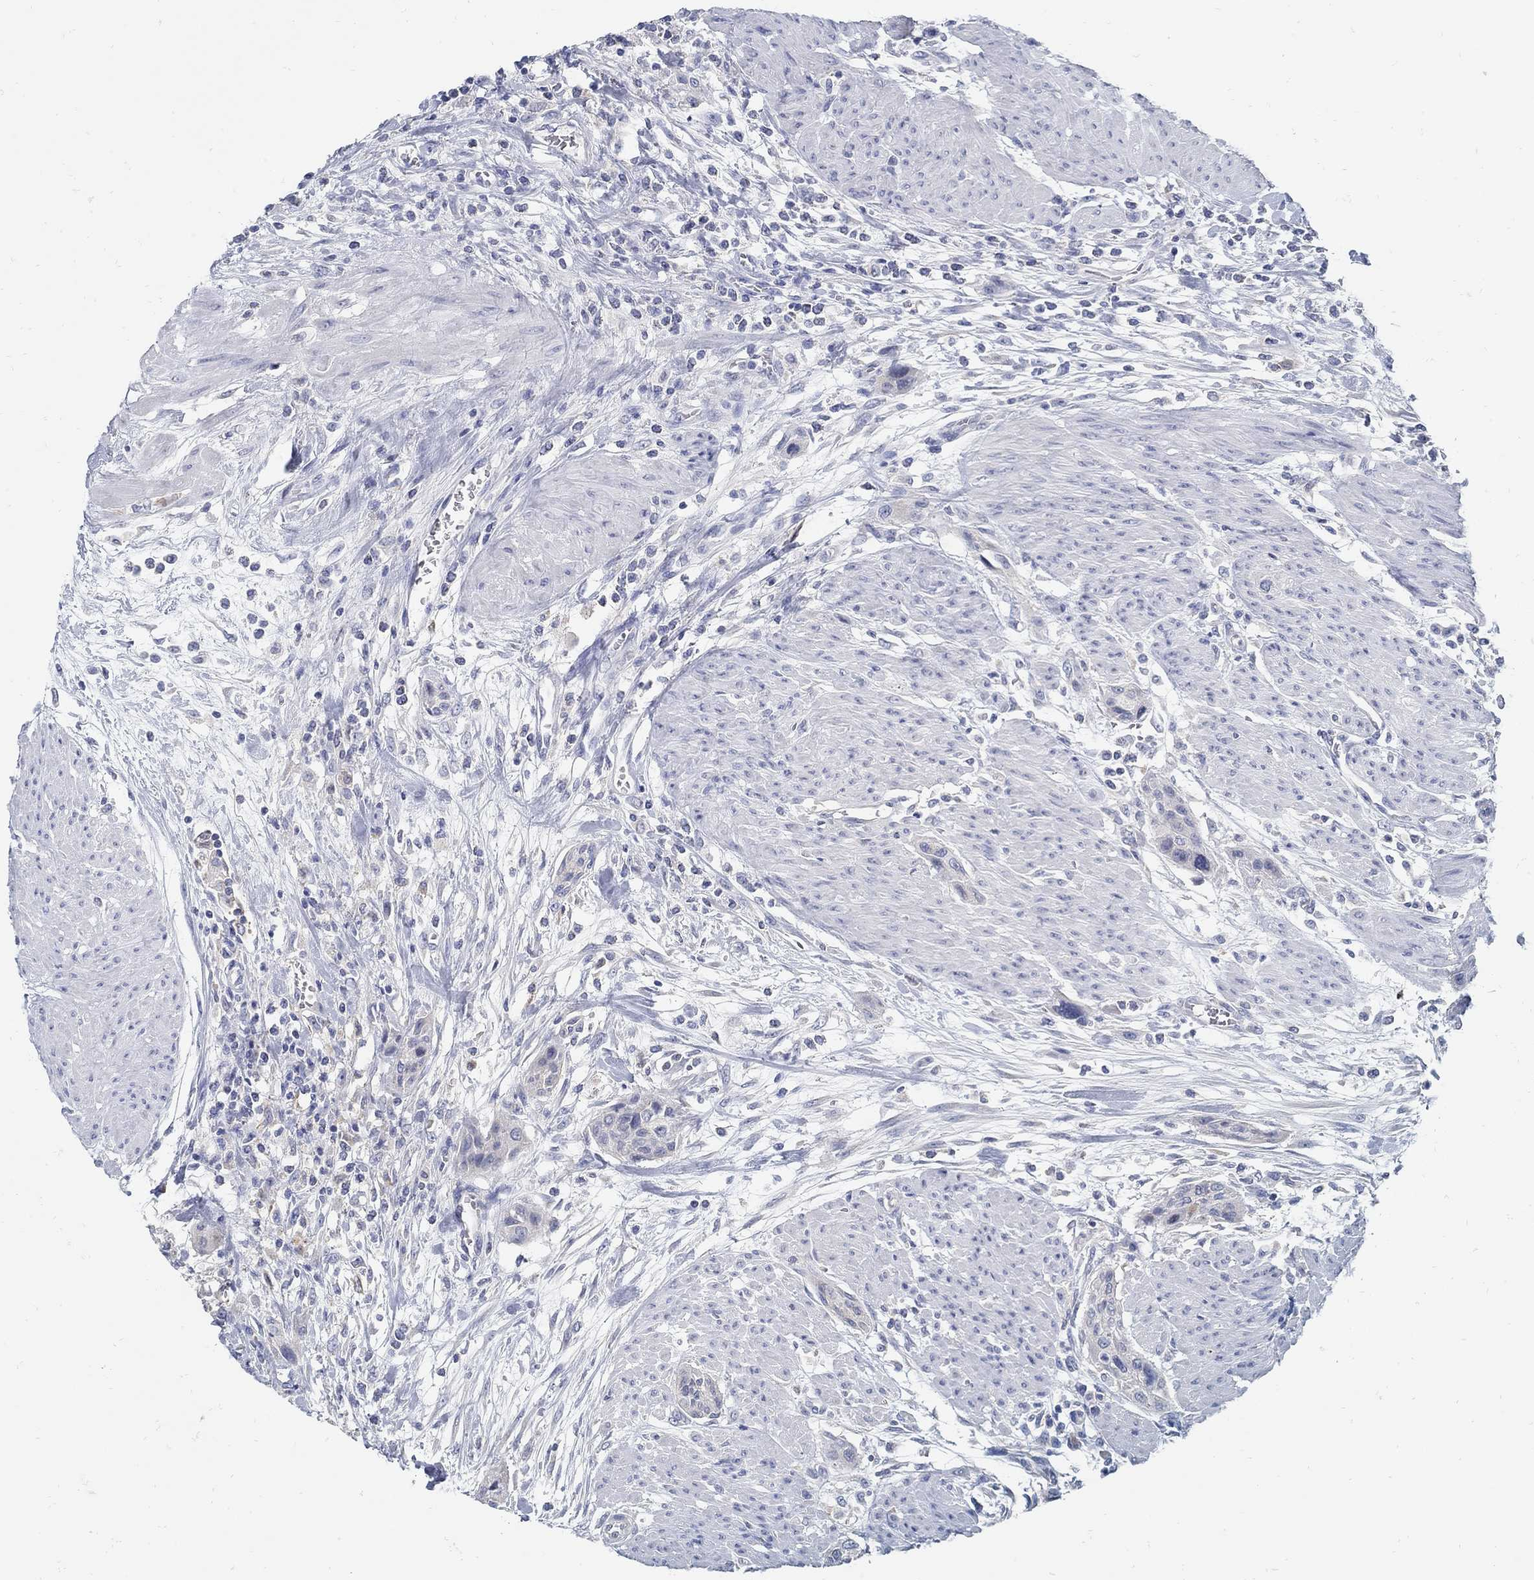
{"staining": {"intensity": "negative", "quantity": "none", "location": "none"}, "tissue": "urothelial cancer", "cell_type": "Tumor cells", "image_type": "cancer", "snomed": [{"axis": "morphology", "description": "Urothelial carcinoma, High grade"}, {"axis": "topography", "description": "Urinary bladder"}], "caption": "Human urothelial cancer stained for a protein using IHC reveals no staining in tumor cells.", "gene": "ZFAND4", "patient": {"sex": "male", "age": 35}}